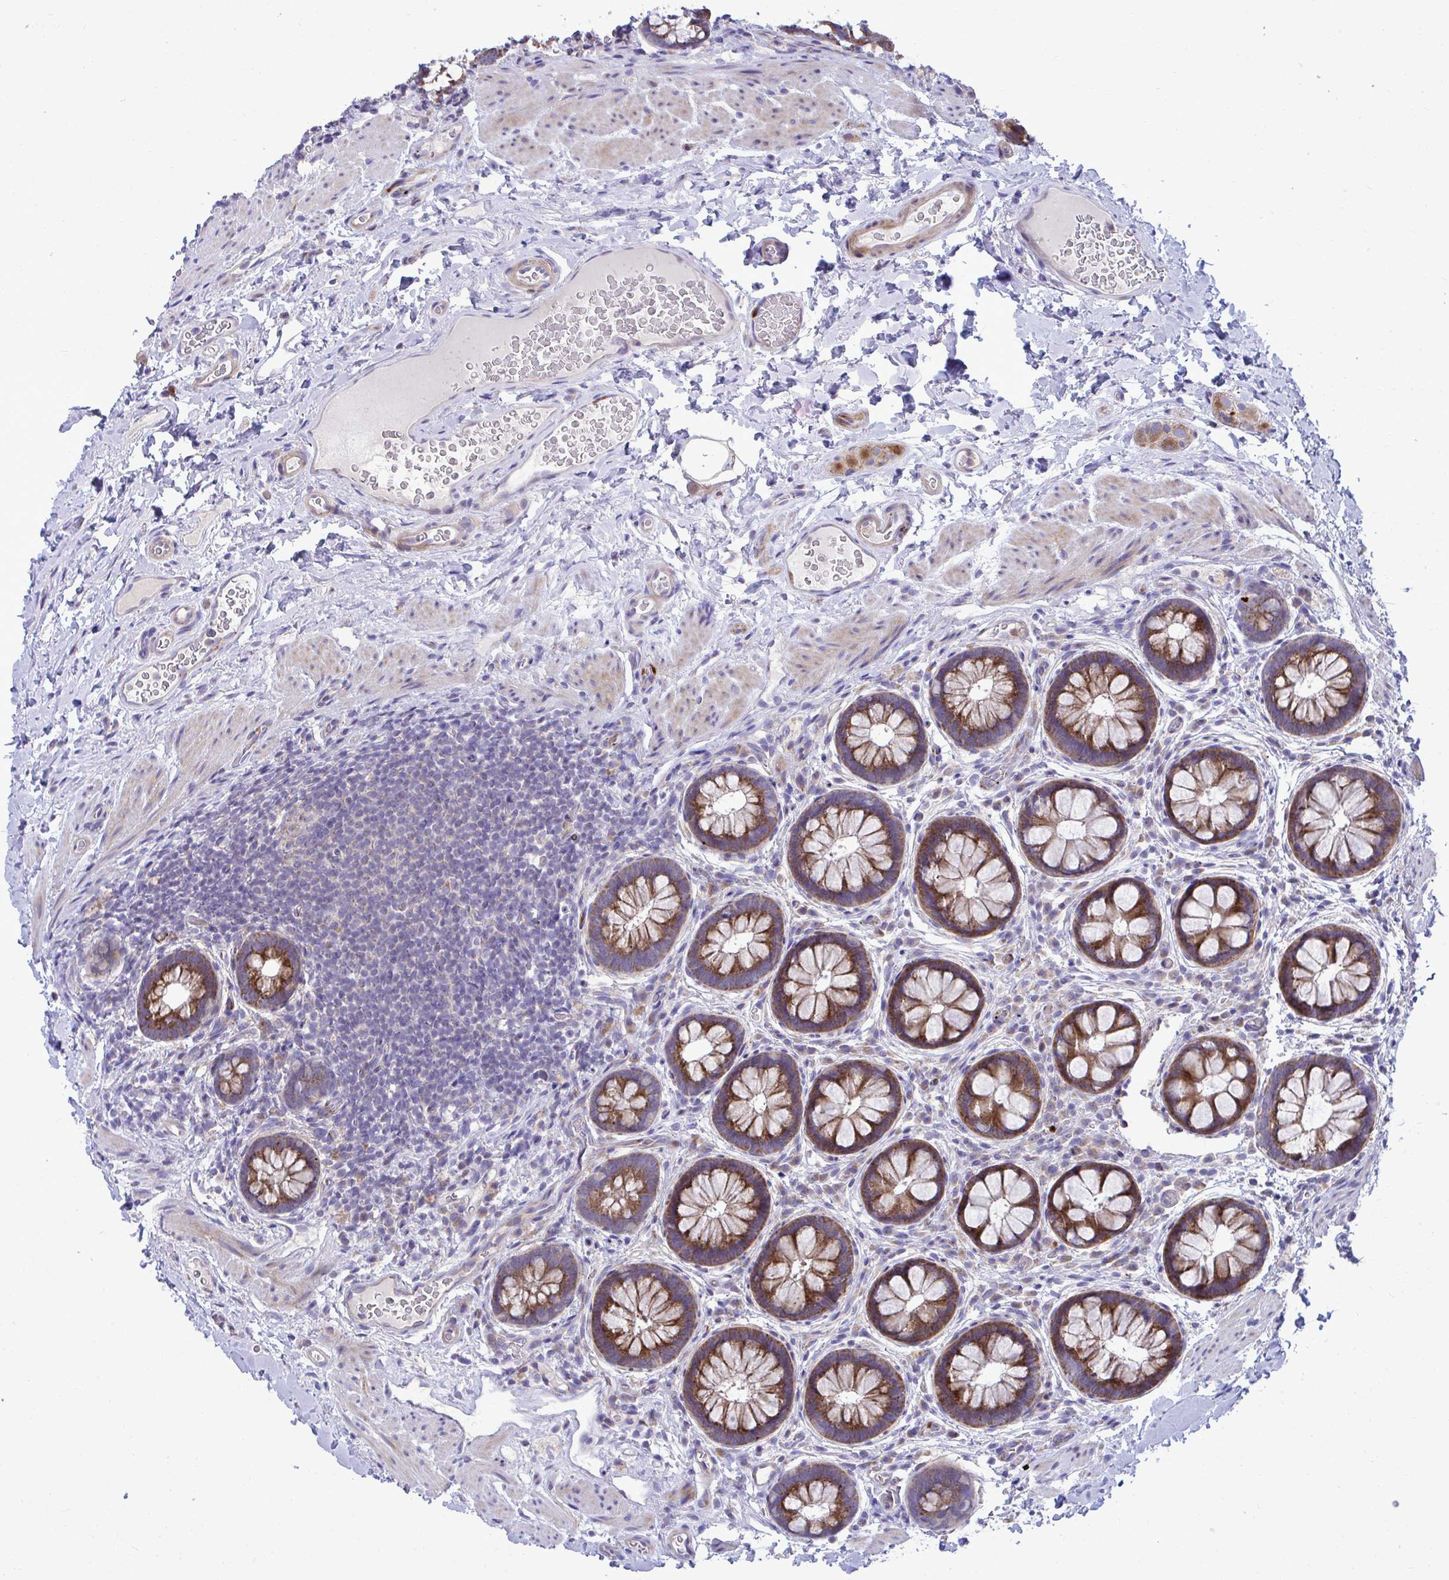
{"staining": {"intensity": "moderate", "quantity": ">75%", "location": "cytoplasmic/membranous"}, "tissue": "rectum", "cell_type": "Glandular cells", "image_type": "normal", "snomed": [{"axis": "morphology", "description": "Normal tissue, NOS"}, {"axis": "topography", "description": "Rectum"}], "caption": "High-power microscopy captured an IHC micrograph of unremarkable rectum, revealing moderate cytoplasmic/membranous positivity in approximately >75% of glandular cells. (Brightfield microscopy of DAB IHC at high magnification).", "gene": "MRPS16", "patient": {"sex": "female", "age": 69}}